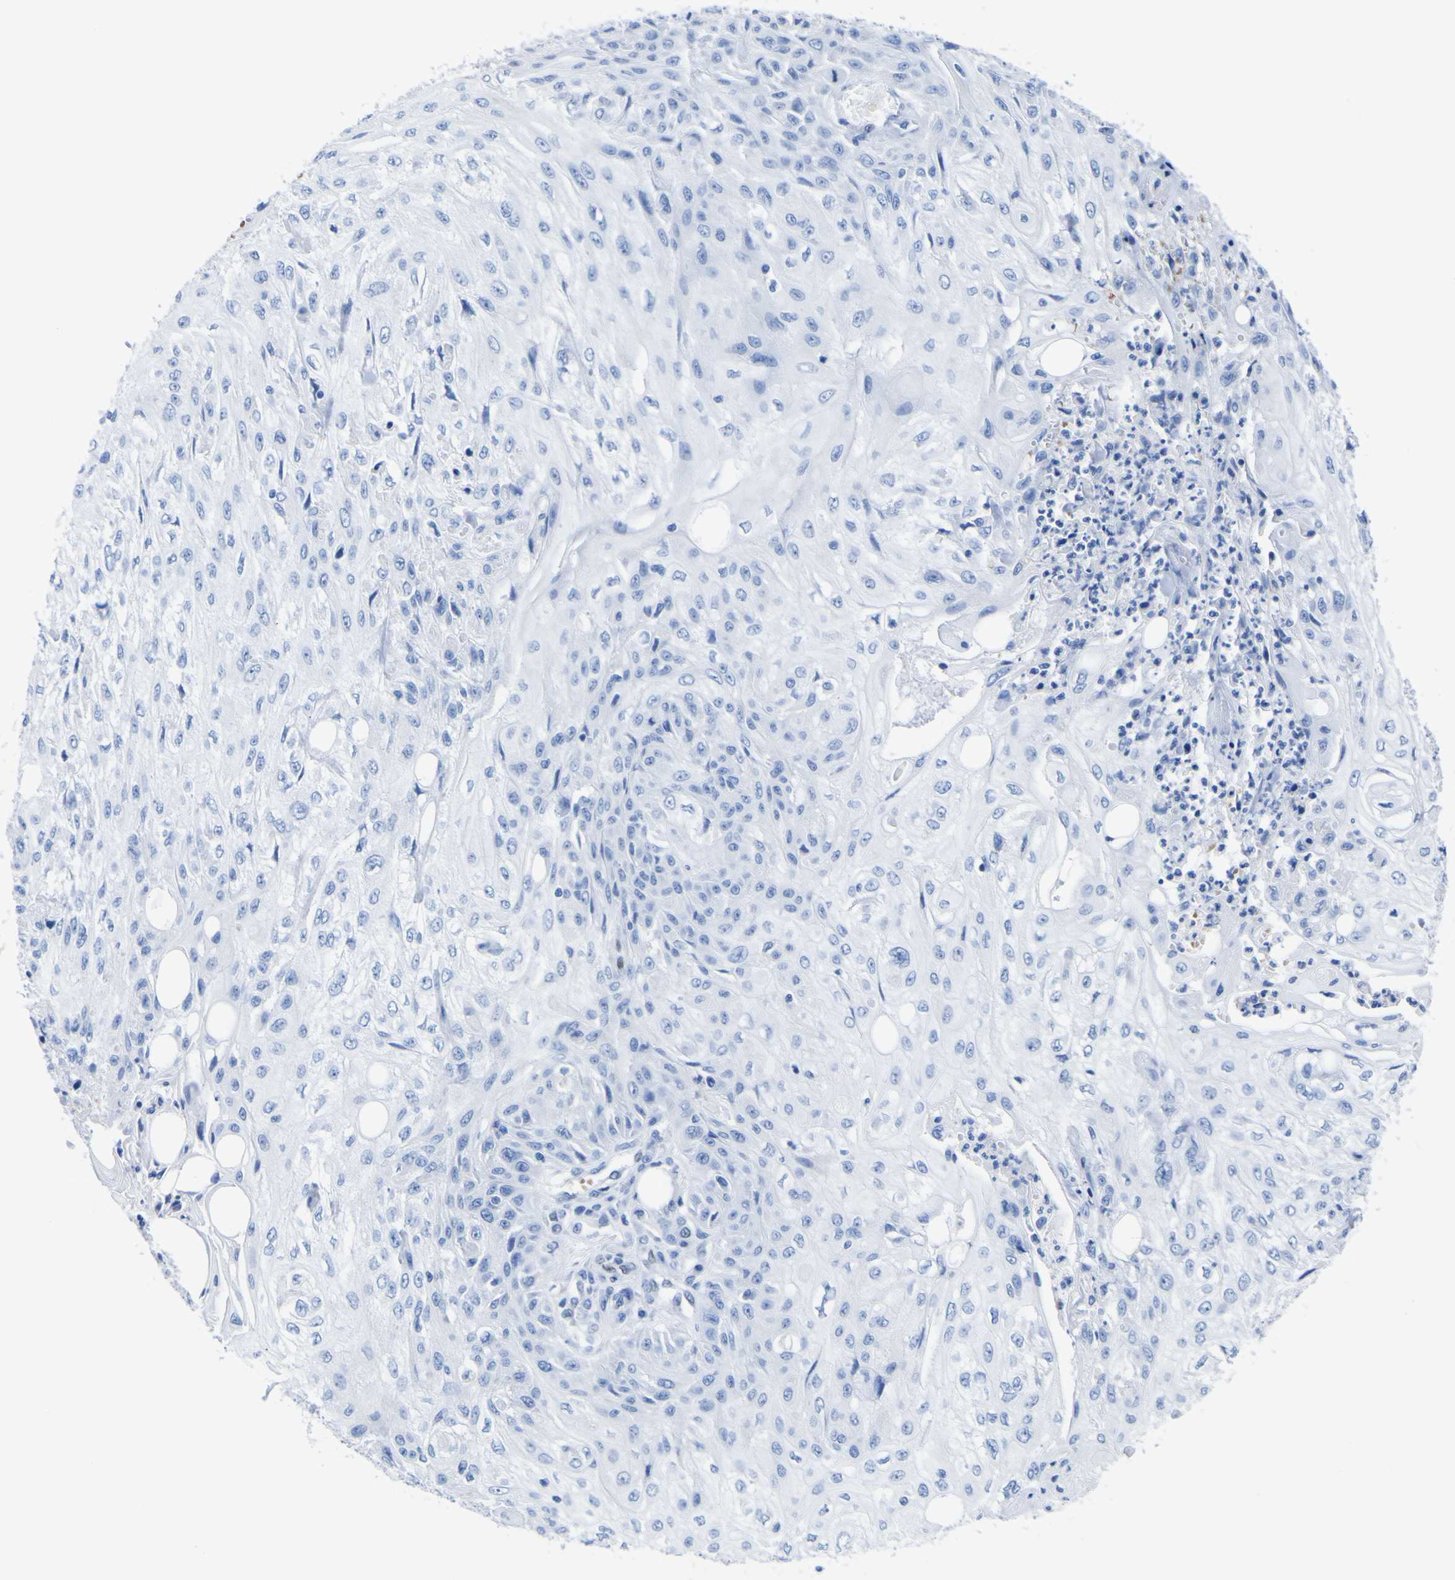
{"staining": {"intensity": "negative", "quantity": "none", "location": "none"}, "tissue": "skin cancer", "cell_type": "Tumor cells", "image_type": "cancer", "snomed": [{"axis": "morphology", "description": "Squamous cell carcinoma, NOS"}, {"axis": "topography", "description": "Skin"}], "caption": "Immunohistochemistry (IHC) of human skin cancer exhibits no staining in tumor cells. Nuclei are stained in blue.", "gene": "DACH1", "patient": {"sex": "male", "age": 75}}